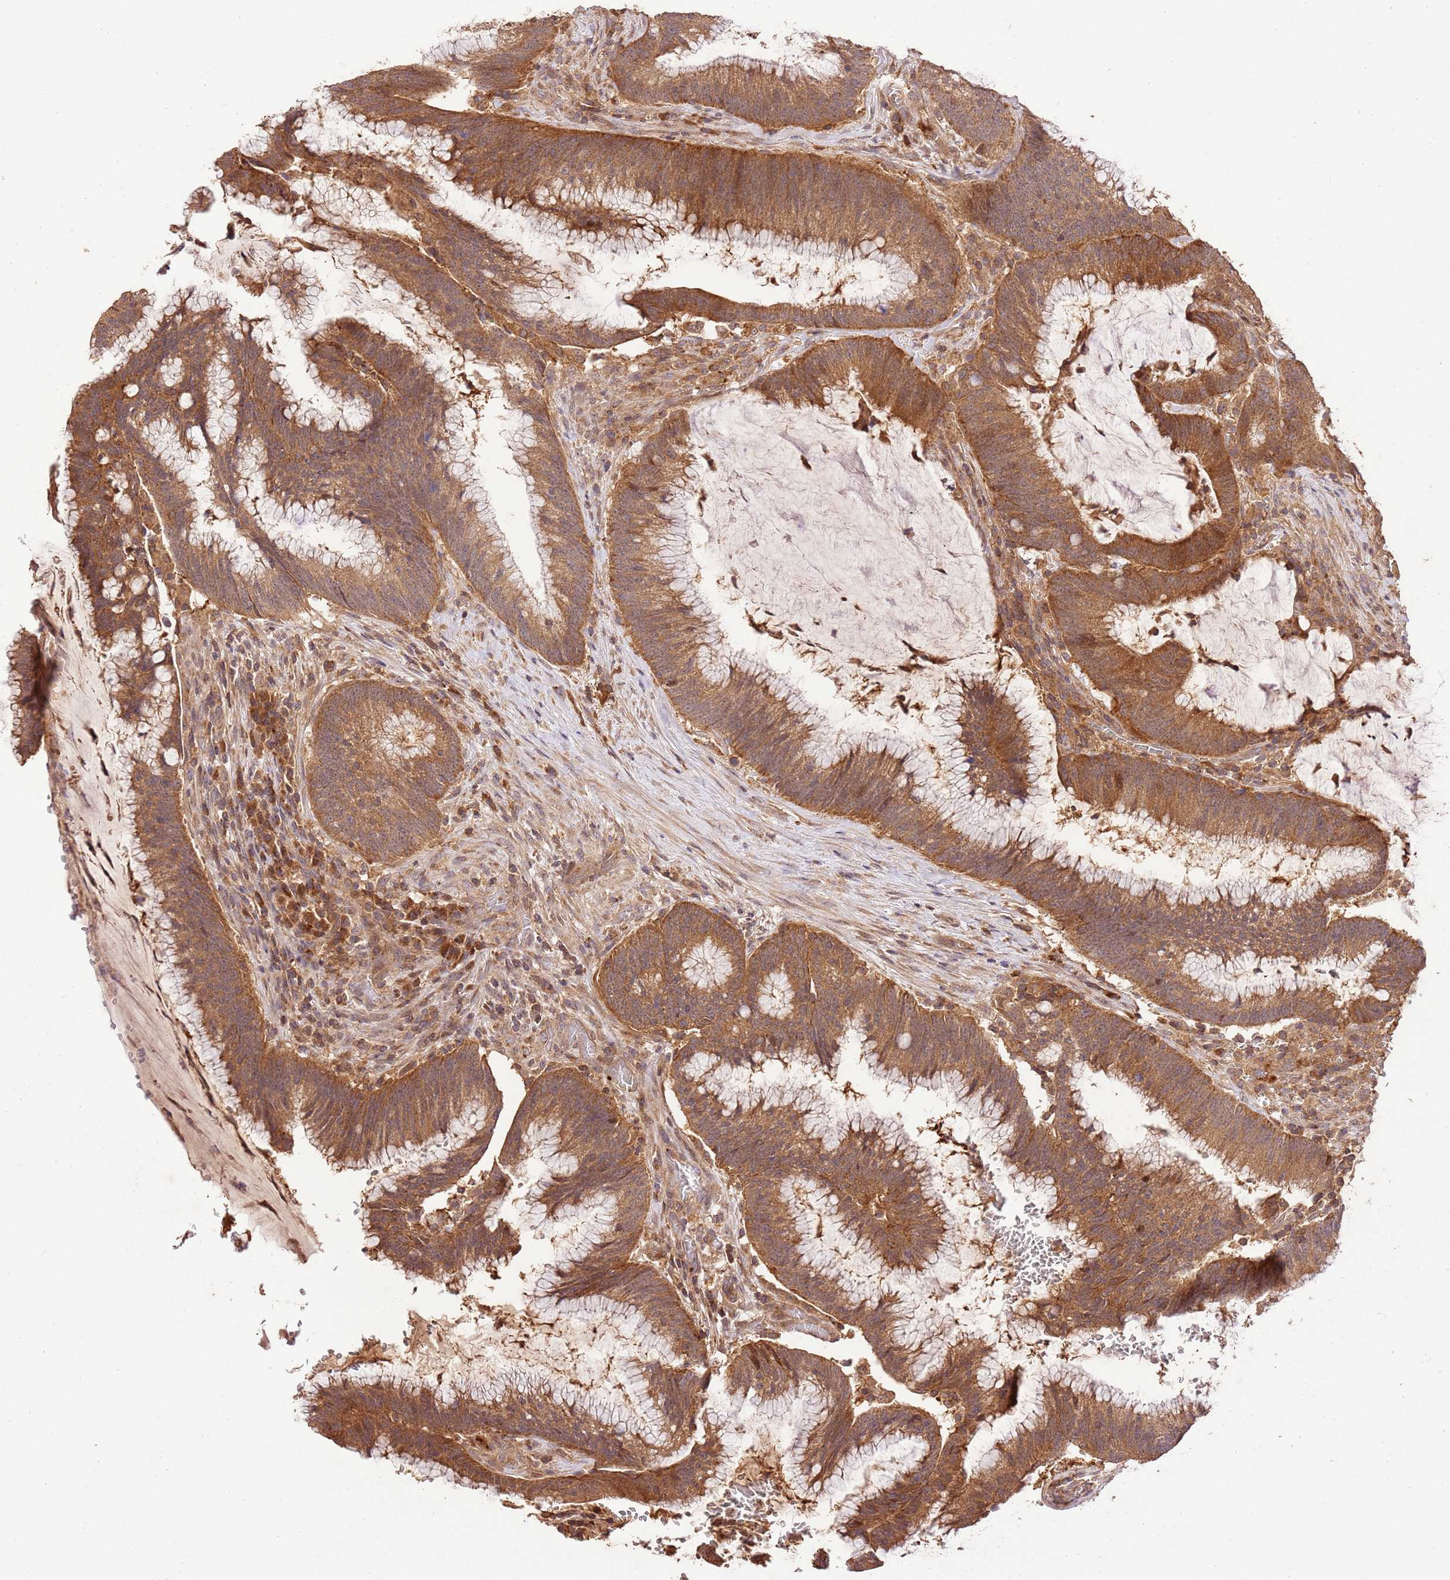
{"staining": {"intensity": "strong", "quantity": ">75%", "location": "cytoplasmic/membranous"}, "tissue": "colorectal cancer", "cell_type": "Tumor cells", "image_type": "cancer", "snomed": [{"axis": "morphology", "description": "Adenocarcinoma, NOS"}, {"axis": "topography", "description": "Rectum"}], "caption": "Colorectal cancer tissue reveals strong cytoplasmic/membranous positivity in approximately >75% of tumor cells, visualized by immunohistochemistry.", "gene": "LRRC28", "patient": {"sex": "female", "age": 77}}